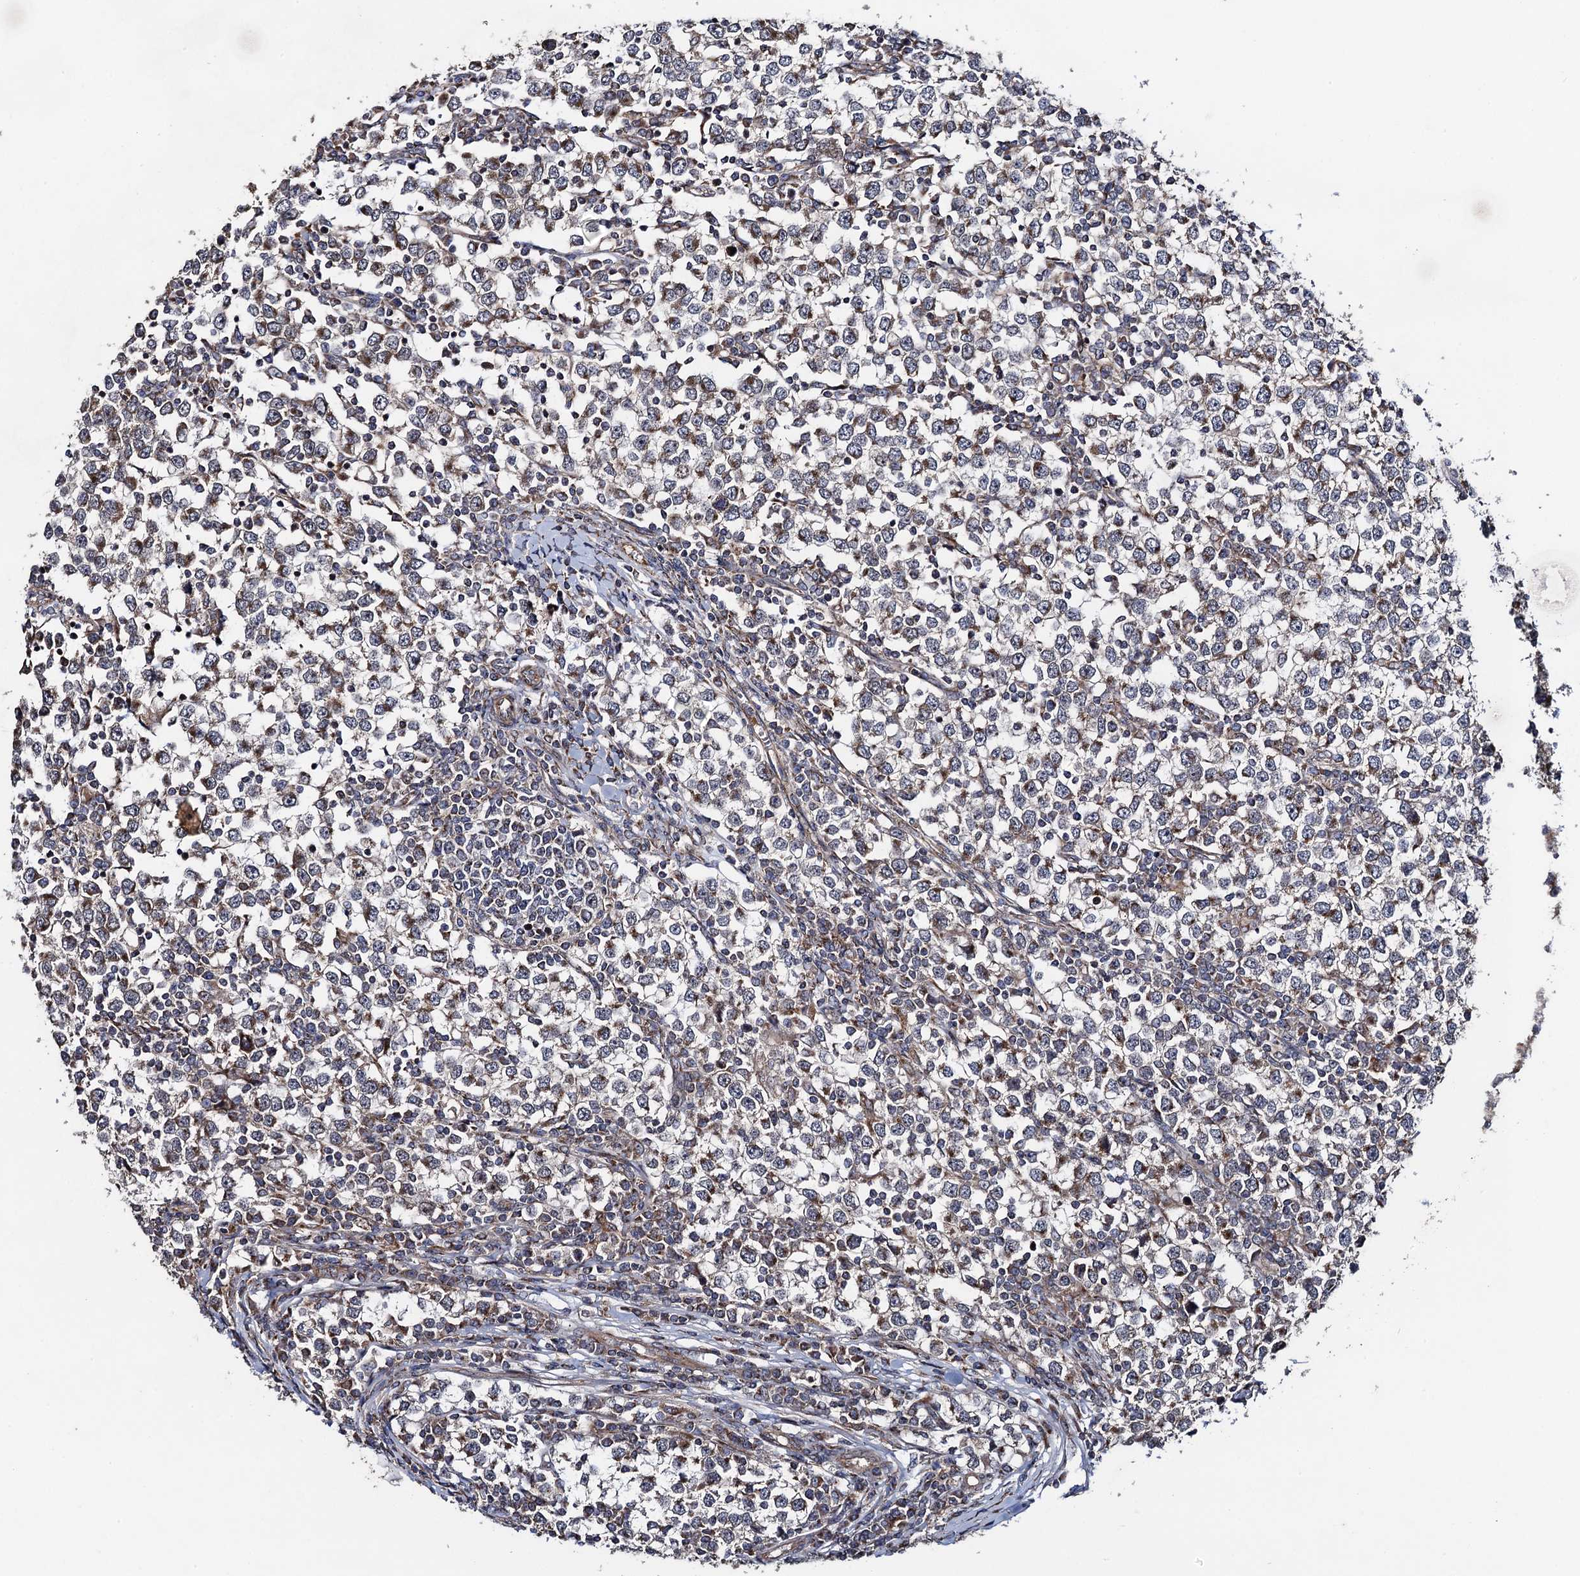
{"staining": {"intensity": "moderate", "quantity": "25%-75%", "location": "cytoplasmic/membranous"}, "tissue": "testis cancer", "cell_type": "Tumor cells", "image_type": "cancer", "snomed": [{"axis": "morphology", "description": "Seminoma, NOS"}, {"axis": "topography", "description": "Testis"}], "caption": "Immunohistochemical staining of human testis cancer (seminoma) reveals moderate cytoplasmic/membranous protein staining in approximately 25%-75% of tumor cells. The protein of interest is shown in brown color, while the nuclei are stained blue.", "gene": "HAUS1", "patient": {"sex": "male", "age": 65}}